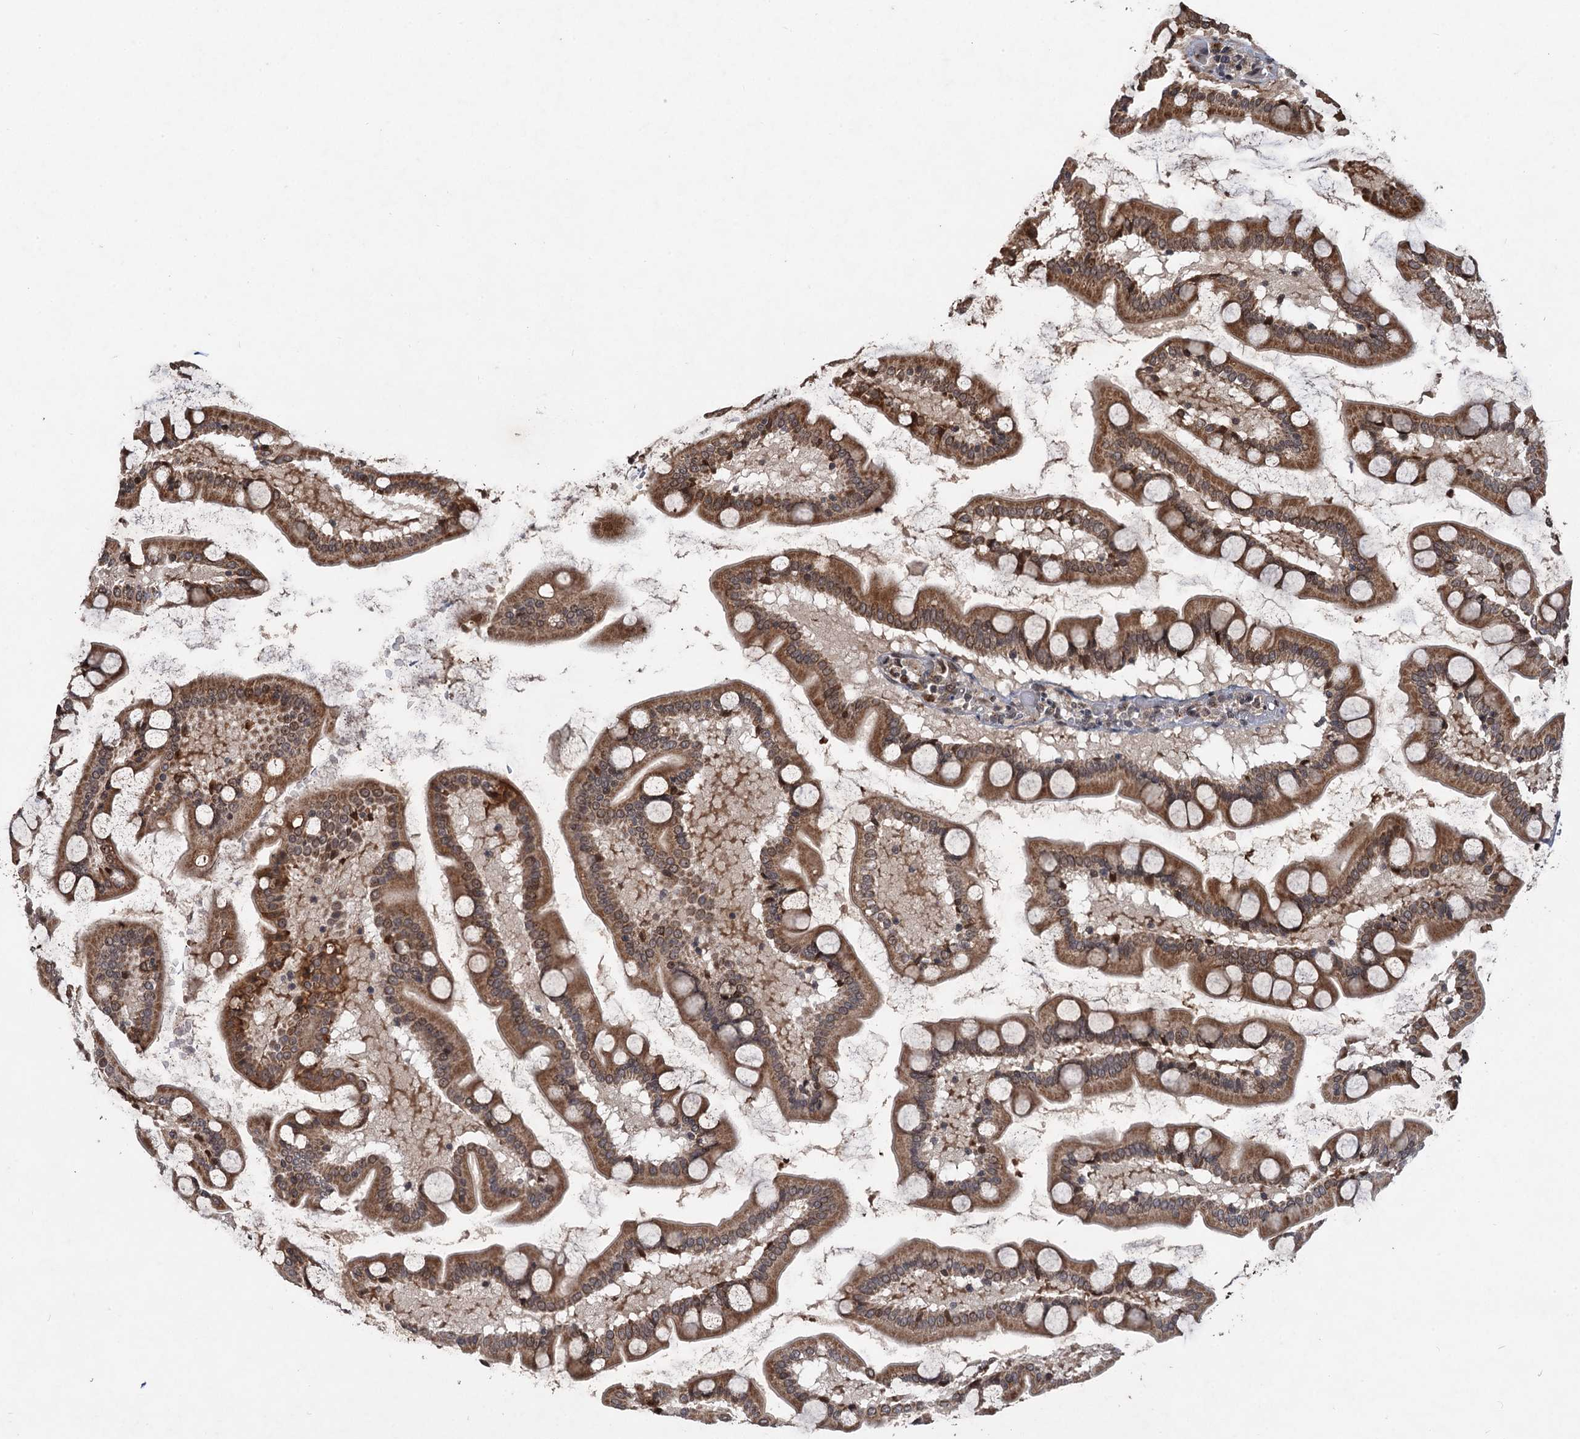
{"staining": {"intensity": "moderate", "quantity": ">75%", "location": "cytoplasmic/membranous"}, "tissue": "small intestine", "cell_type": "Glandular cells", "image_type": "normal", "snomed": [{"axis": "morphology", "description": "Normal tissue, NOS"}, {"axis": "topography", "description": "Small intestine"}], "caption": "Moderate cytoplasmic/membranous expression for a protein is present in about >75% of glandular cells of normal small intestine using immunohistochemistry.", "gene": "REP15", "patient": {"sex": "male", "age": 41}}